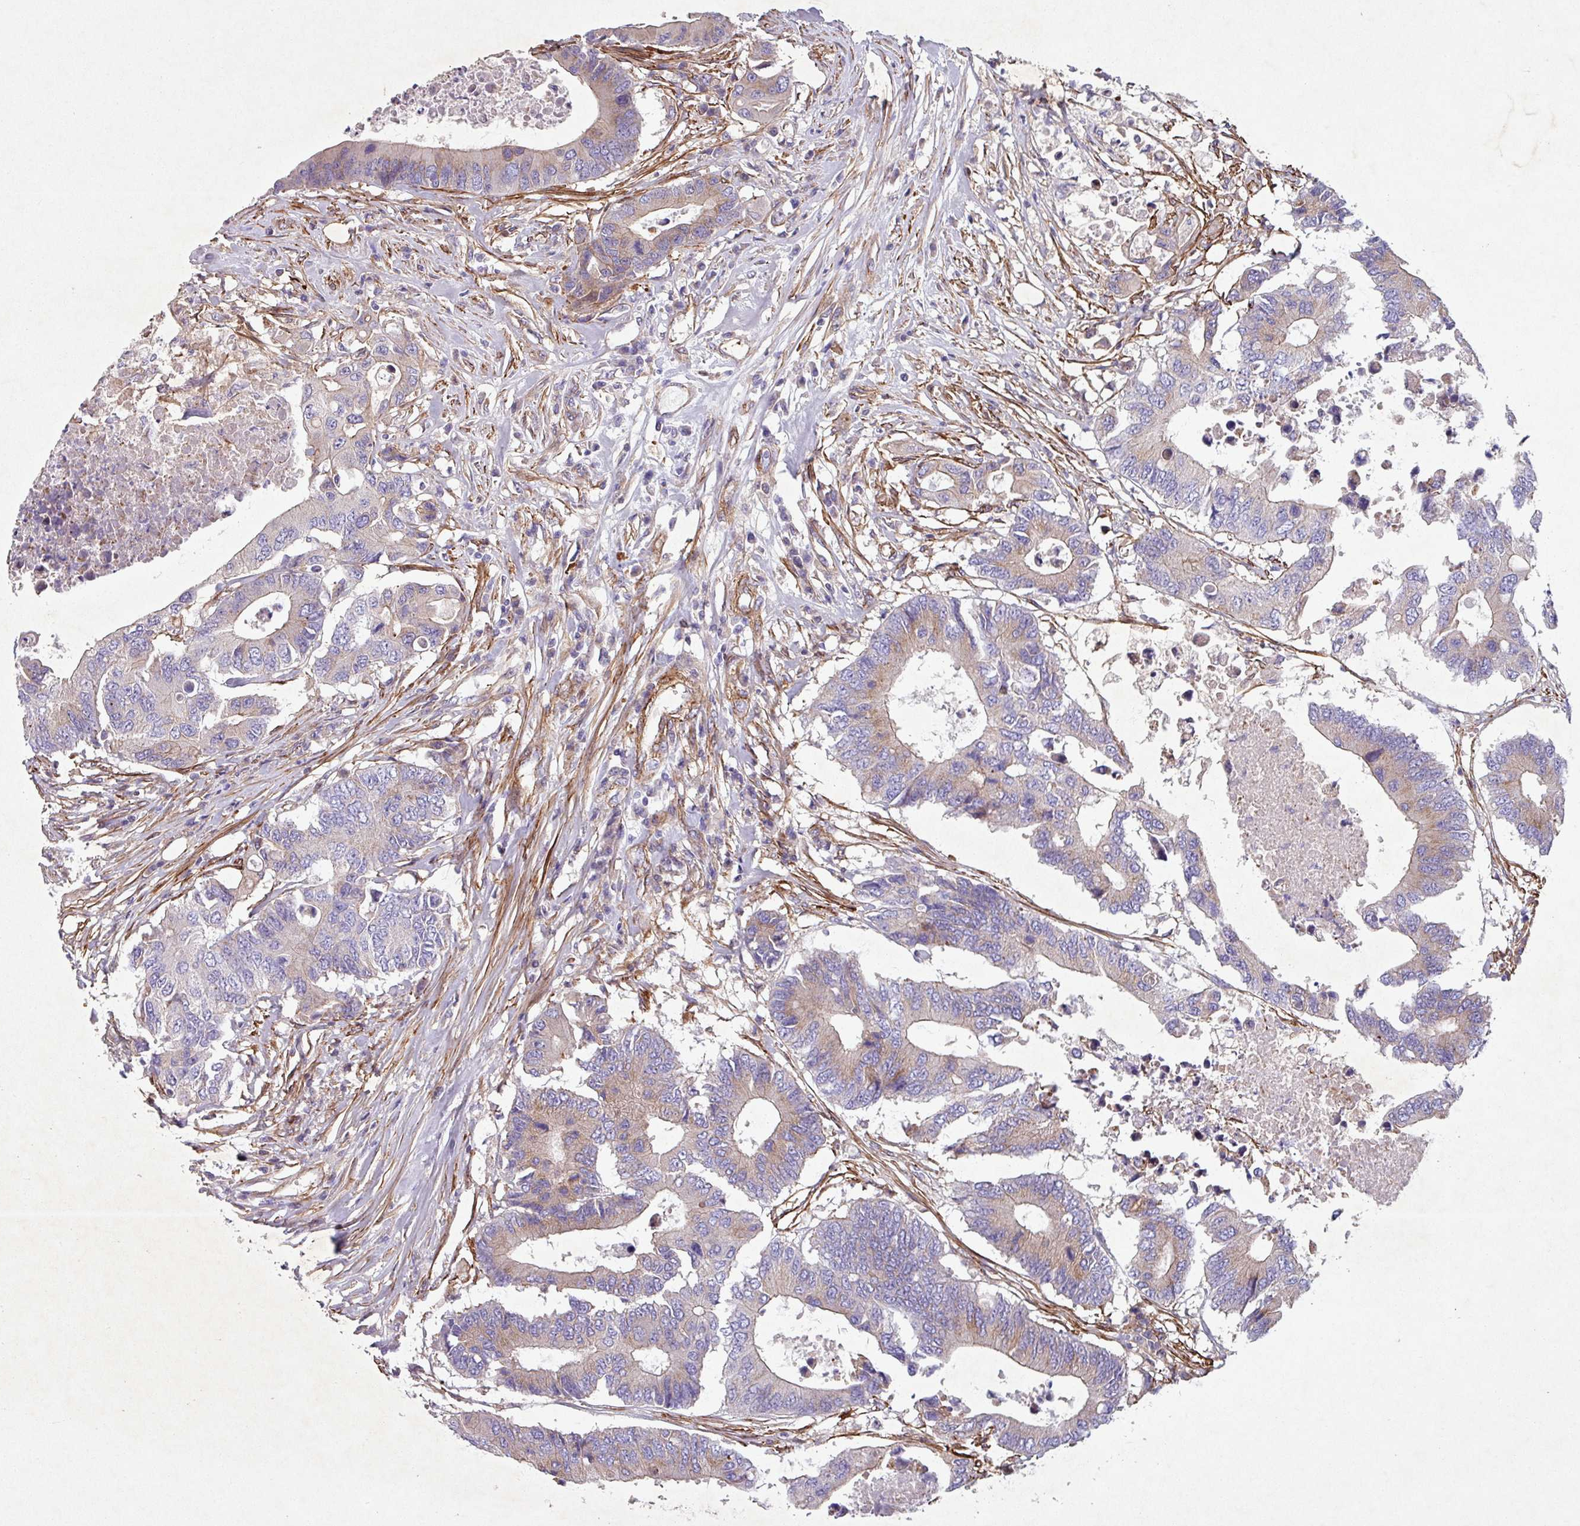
{"staining": {"intensity": "weak", "quantity": "25%-75%", "location": "cytoplasmic/membranous"}, "tissue": "colorectal cancer", "cell_type": "Tumor cells", "image_type": "cancer", "snomed": [{"axis": "morphology", "description": "Adenocarcinoma, NOS"}, {"axis": "topography", "description": "Colon"}], "caption": "Immunohistochemical staining of human adenocarcinoma (colorectal) displays low levels of weak cytoplasmic/membranous protein positivity in about 25%-75% of tumor cells.", "gene": "ATP2C2", "patient": {"sex": "male", "age": 71}}